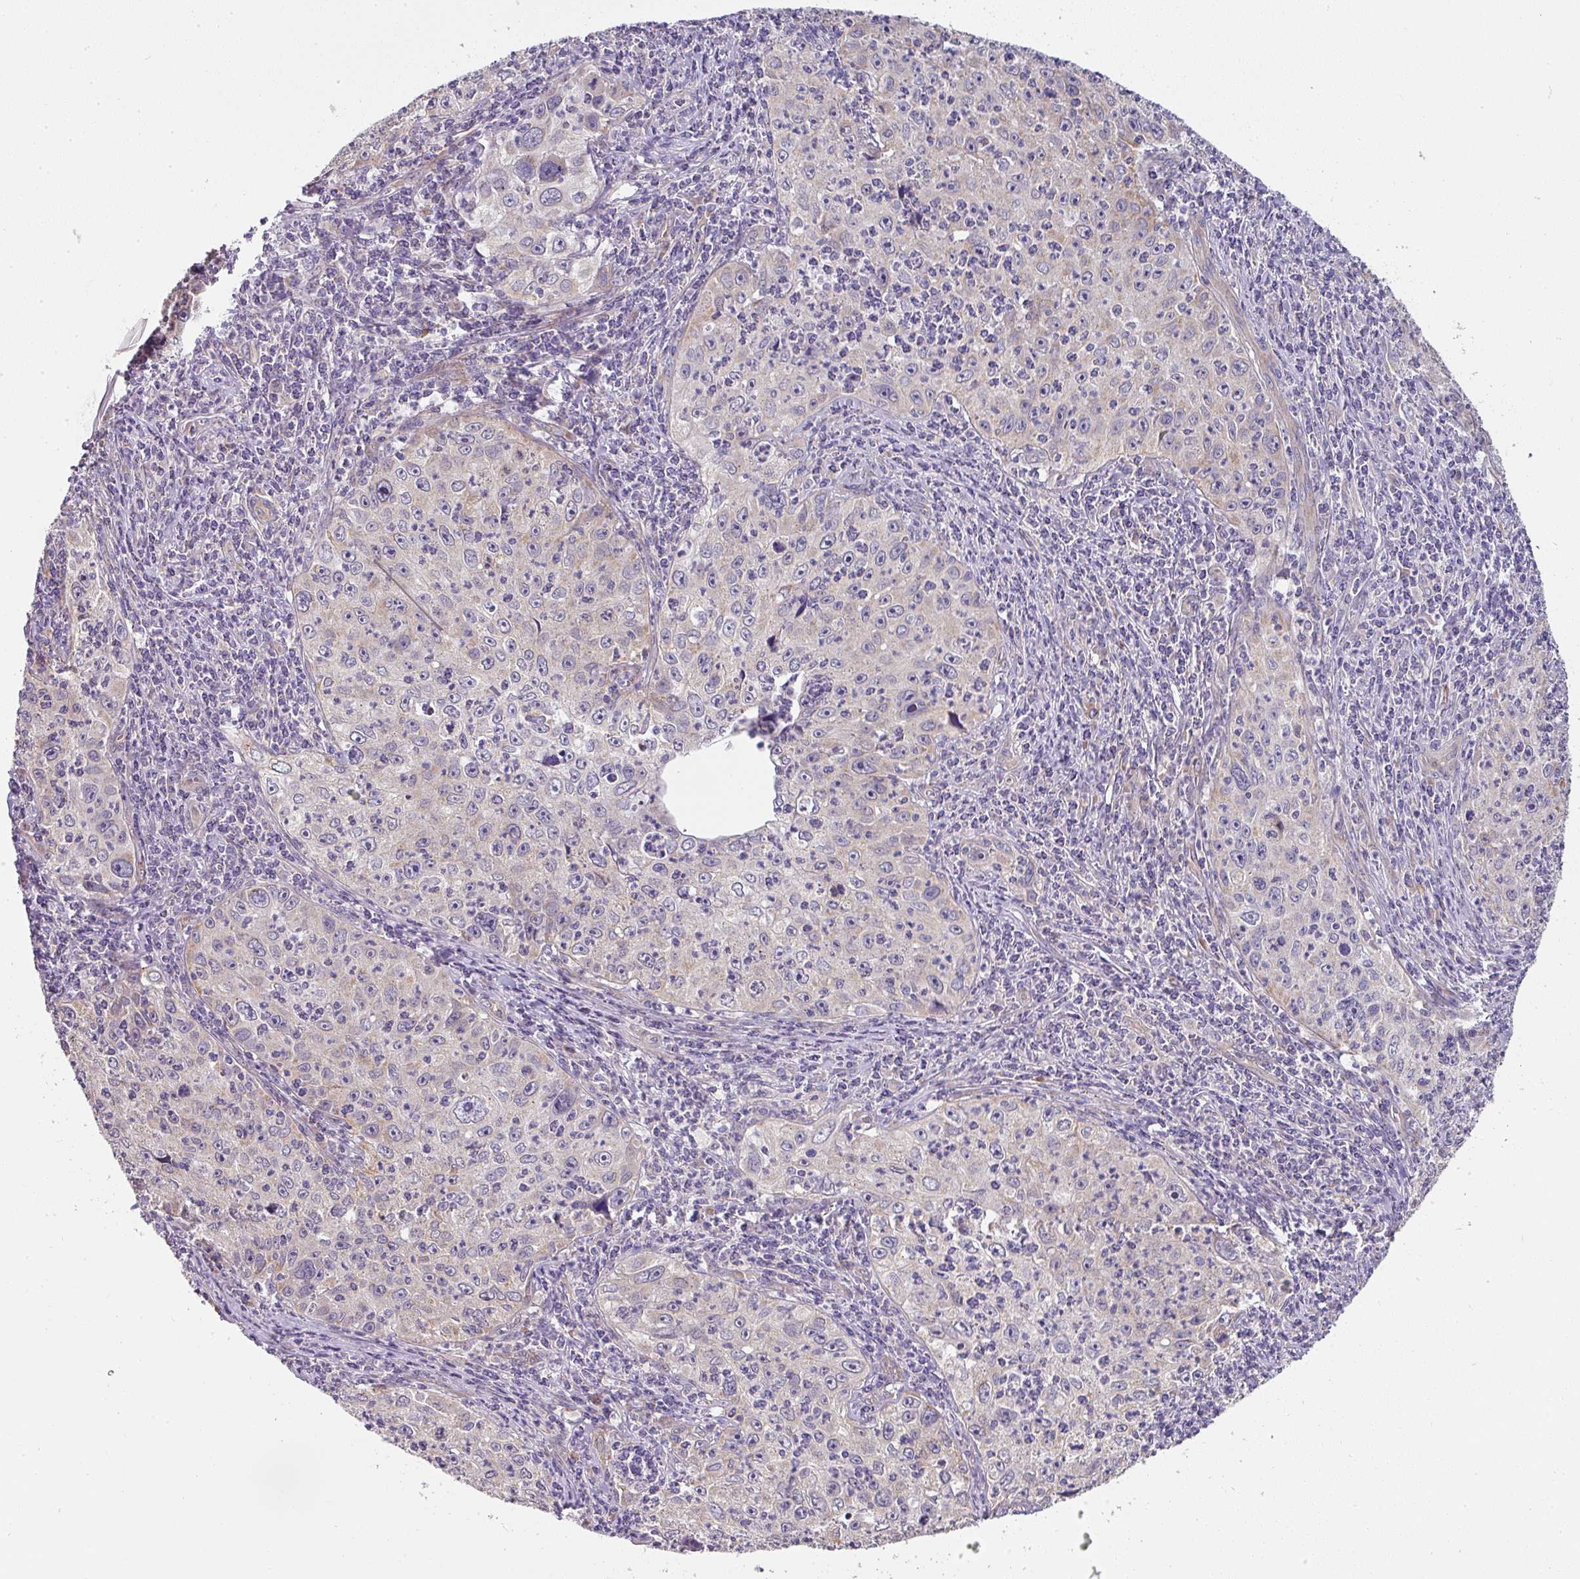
{"staining": {"intensity": "negative", "quantity": "none", "location": "none"}, "tissue": "cervical cancer", "cell_type": "Tumor cells", "image_type": "cancer", "snomed": [{"axis": "morphology", "description": "Squamous cell carcinoma, NOS"}, {"axis": "topography", "description": "Cervix"}], "caption": "There is no significant positivity in tumor cells of cervical cancer (squamous cell carcinoma).", "gene": "STK35", "patient": {"sex": "female", "age": 30}}